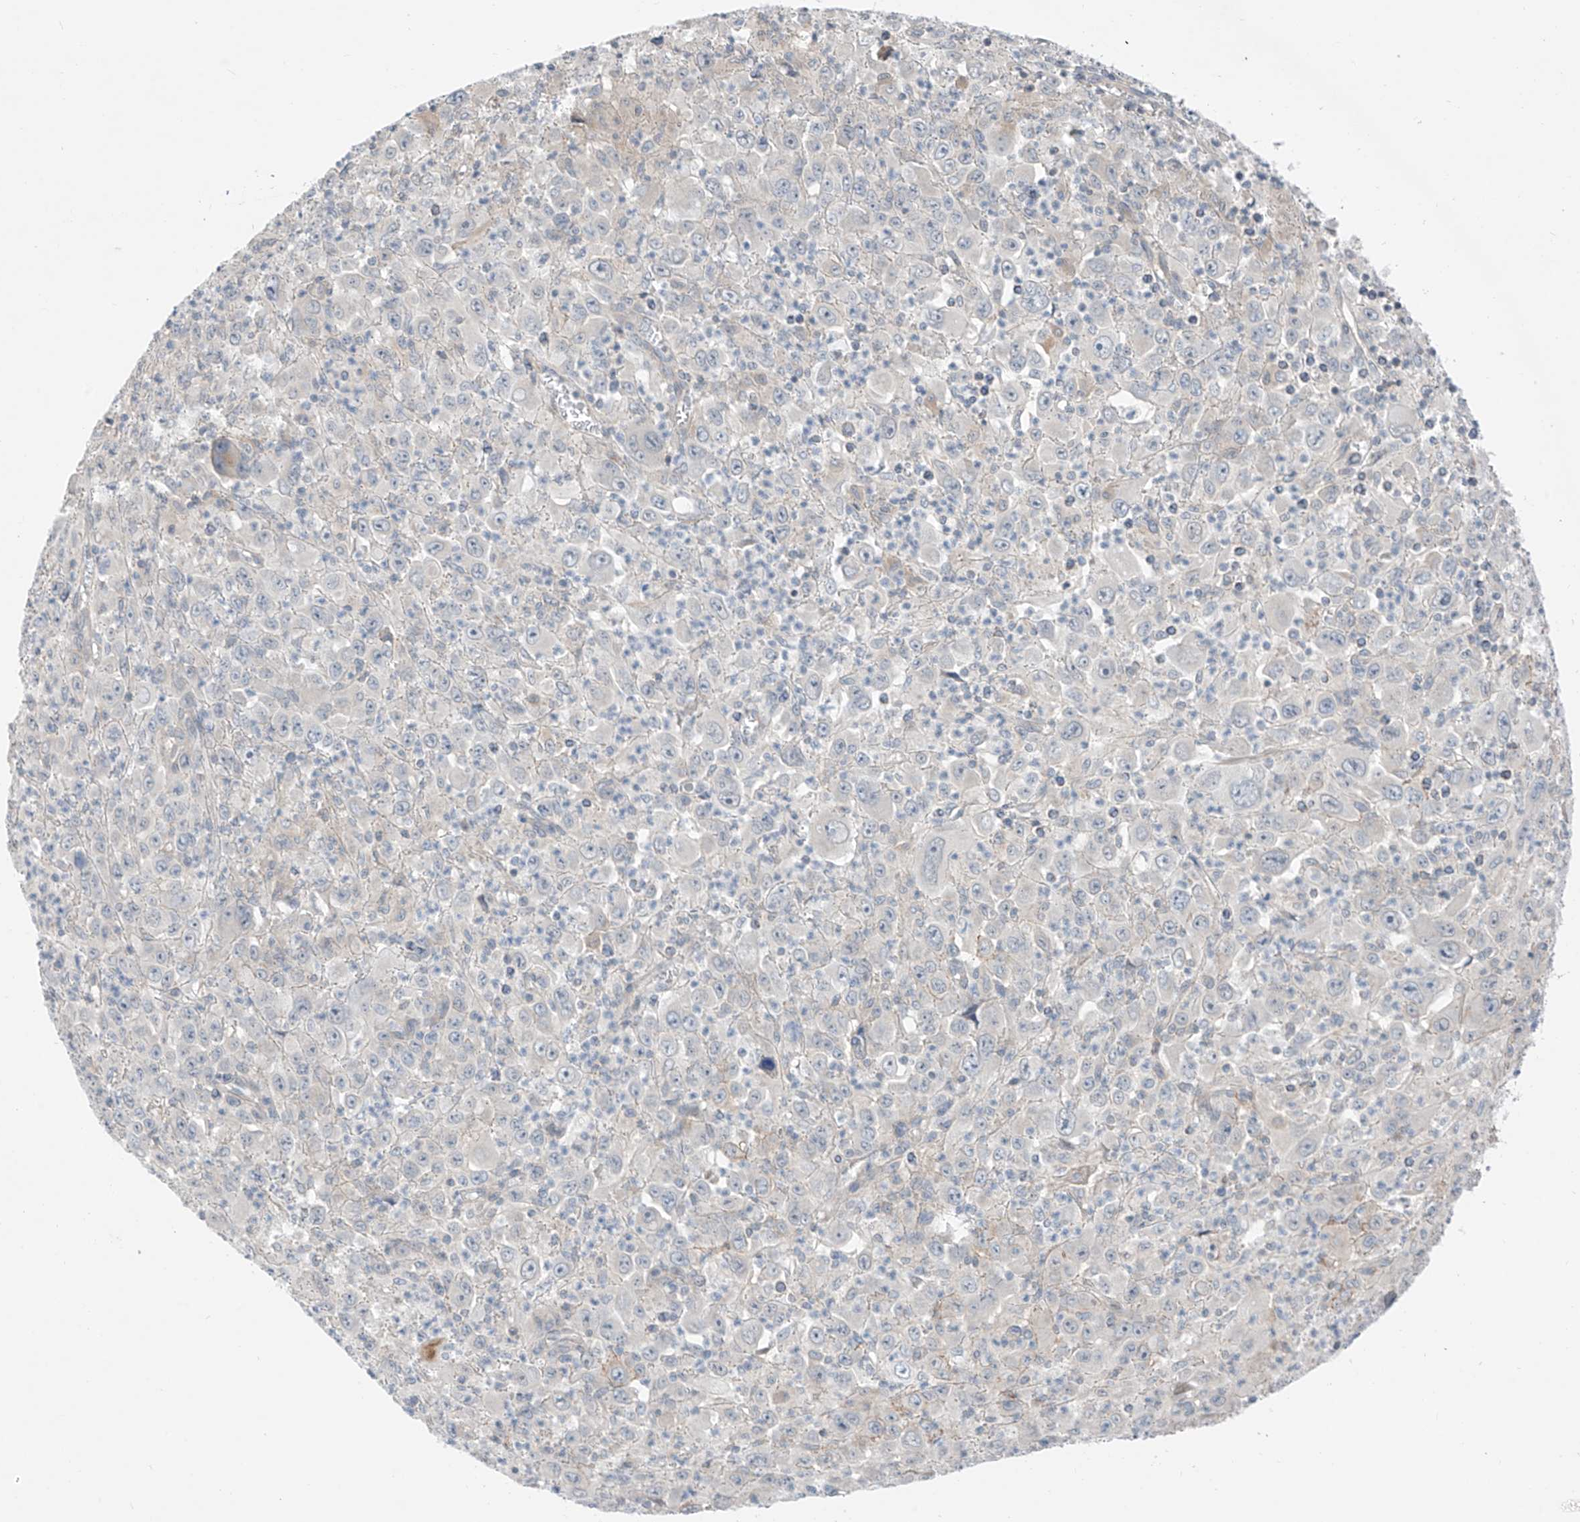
{"staining": {"intensity": "negative", "quantity": "none", "location": "none"}, "tissue": "melanoma", "cell_type": "Tumor cells", "image_type": "cancer", "snomed": [{"axis": "morphology", "description": "Malignant melanoma, Metastatic site"}, {"axis": "topography", "description": "Skin"}], "caption": "Immunohistochemistry photomicrograph of human melanoma stained for a protein (brown), which demonstrates no positivity in tumor cells. Brightfield microscopy of IHC stained with DAB (brown) and hematoxylin (blue), captured at high magnification.", "gene": "ABLIM2", "patient": {"sex": "female", "age": 56}}